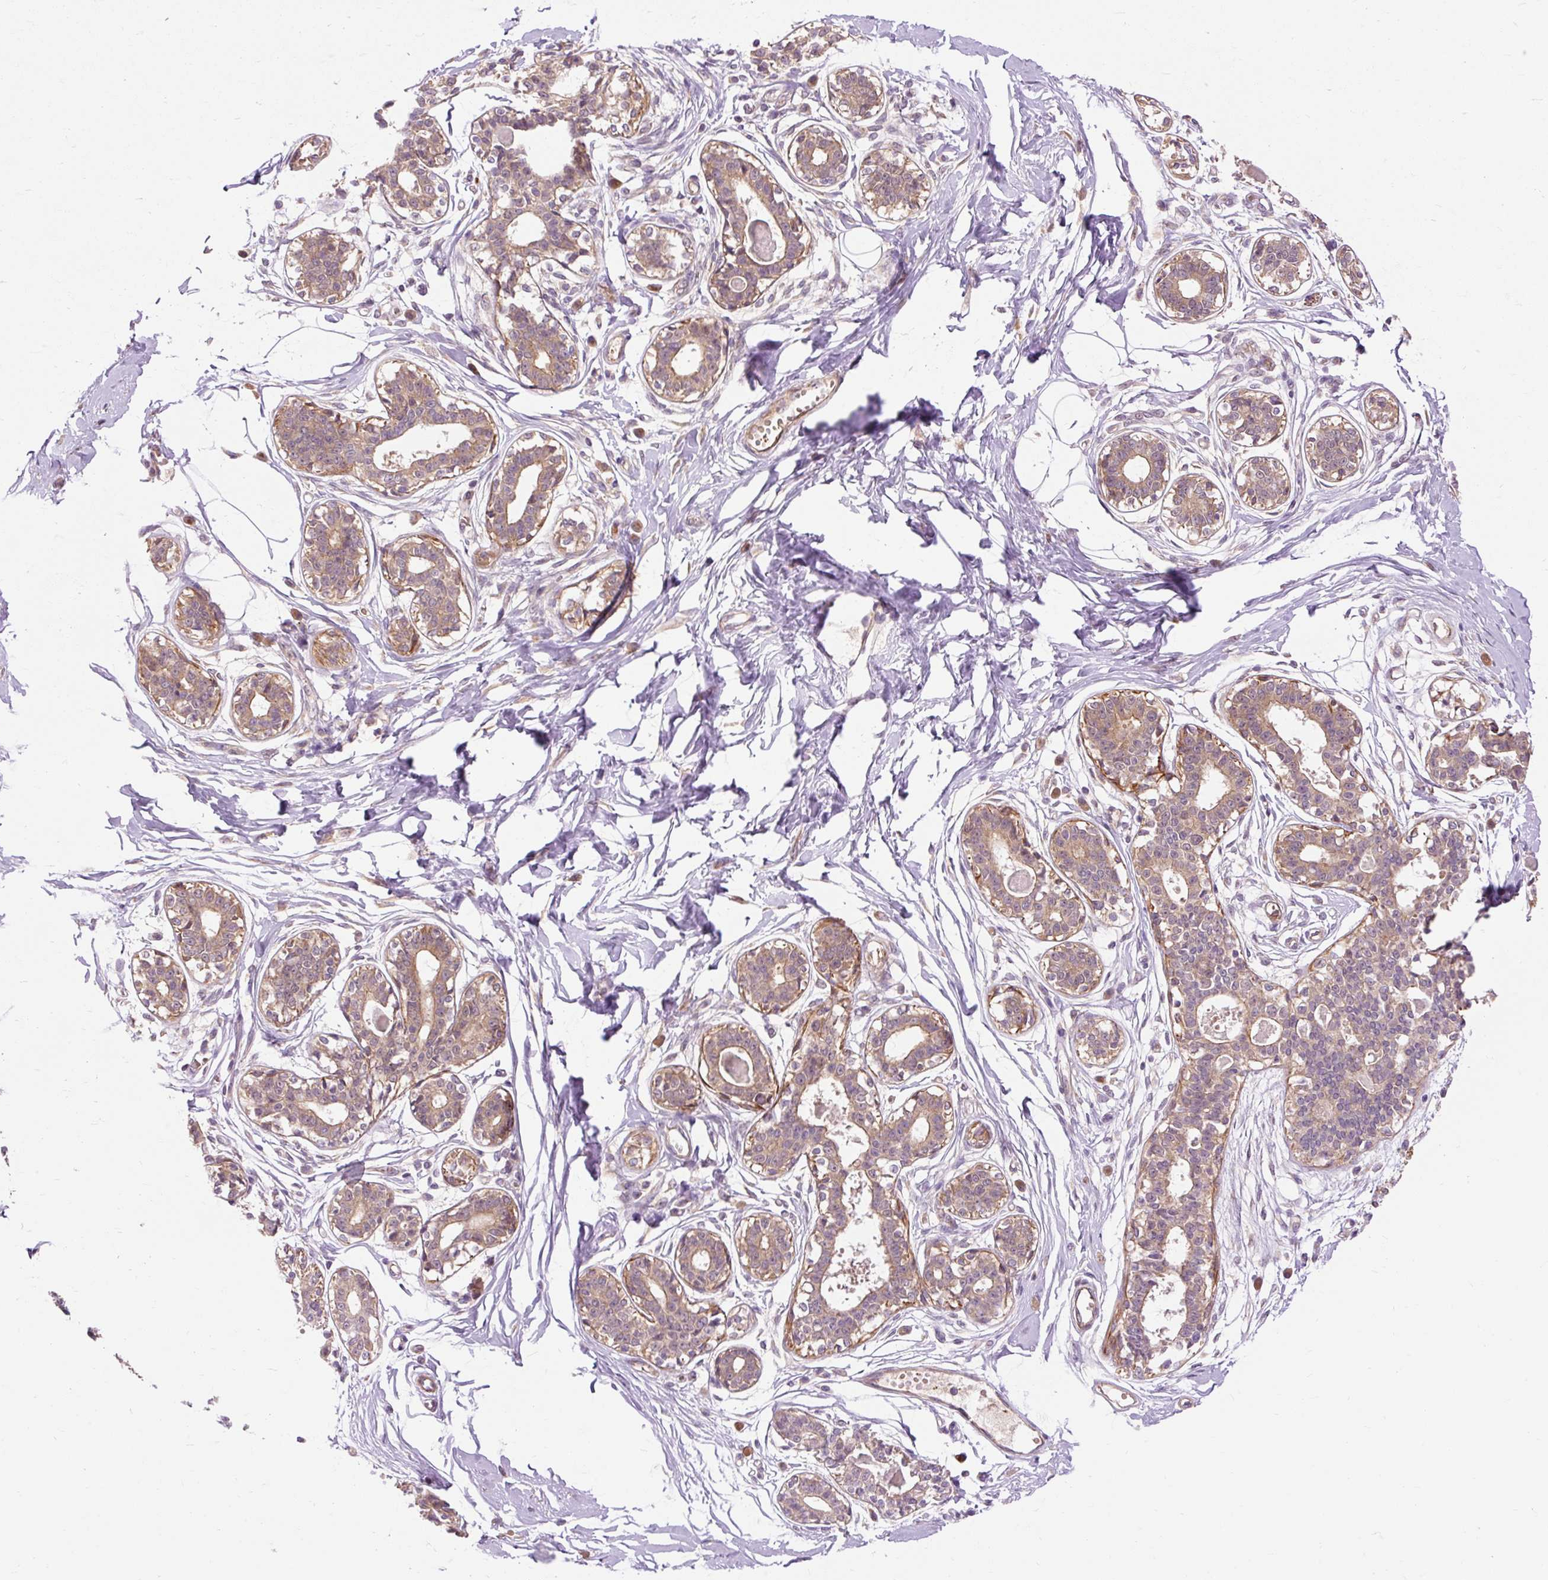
{"staining": {"intensity": "negative", "quantity": "none", "location": "none"}, "tissue": "breast", "cell_type": "Adipocytes", "image_type": "normal", "snomed": [{"axis": "morphology", "description": "Normal tissue, NOS"}, {"axis": "topography", "description": "Breast"}], "caption": "This is an IHC micrograph of normal breast. There is no positivity in adipocytes.", "gene": "RIPOR3", "patient": {"sex": "female", "age": 45}}